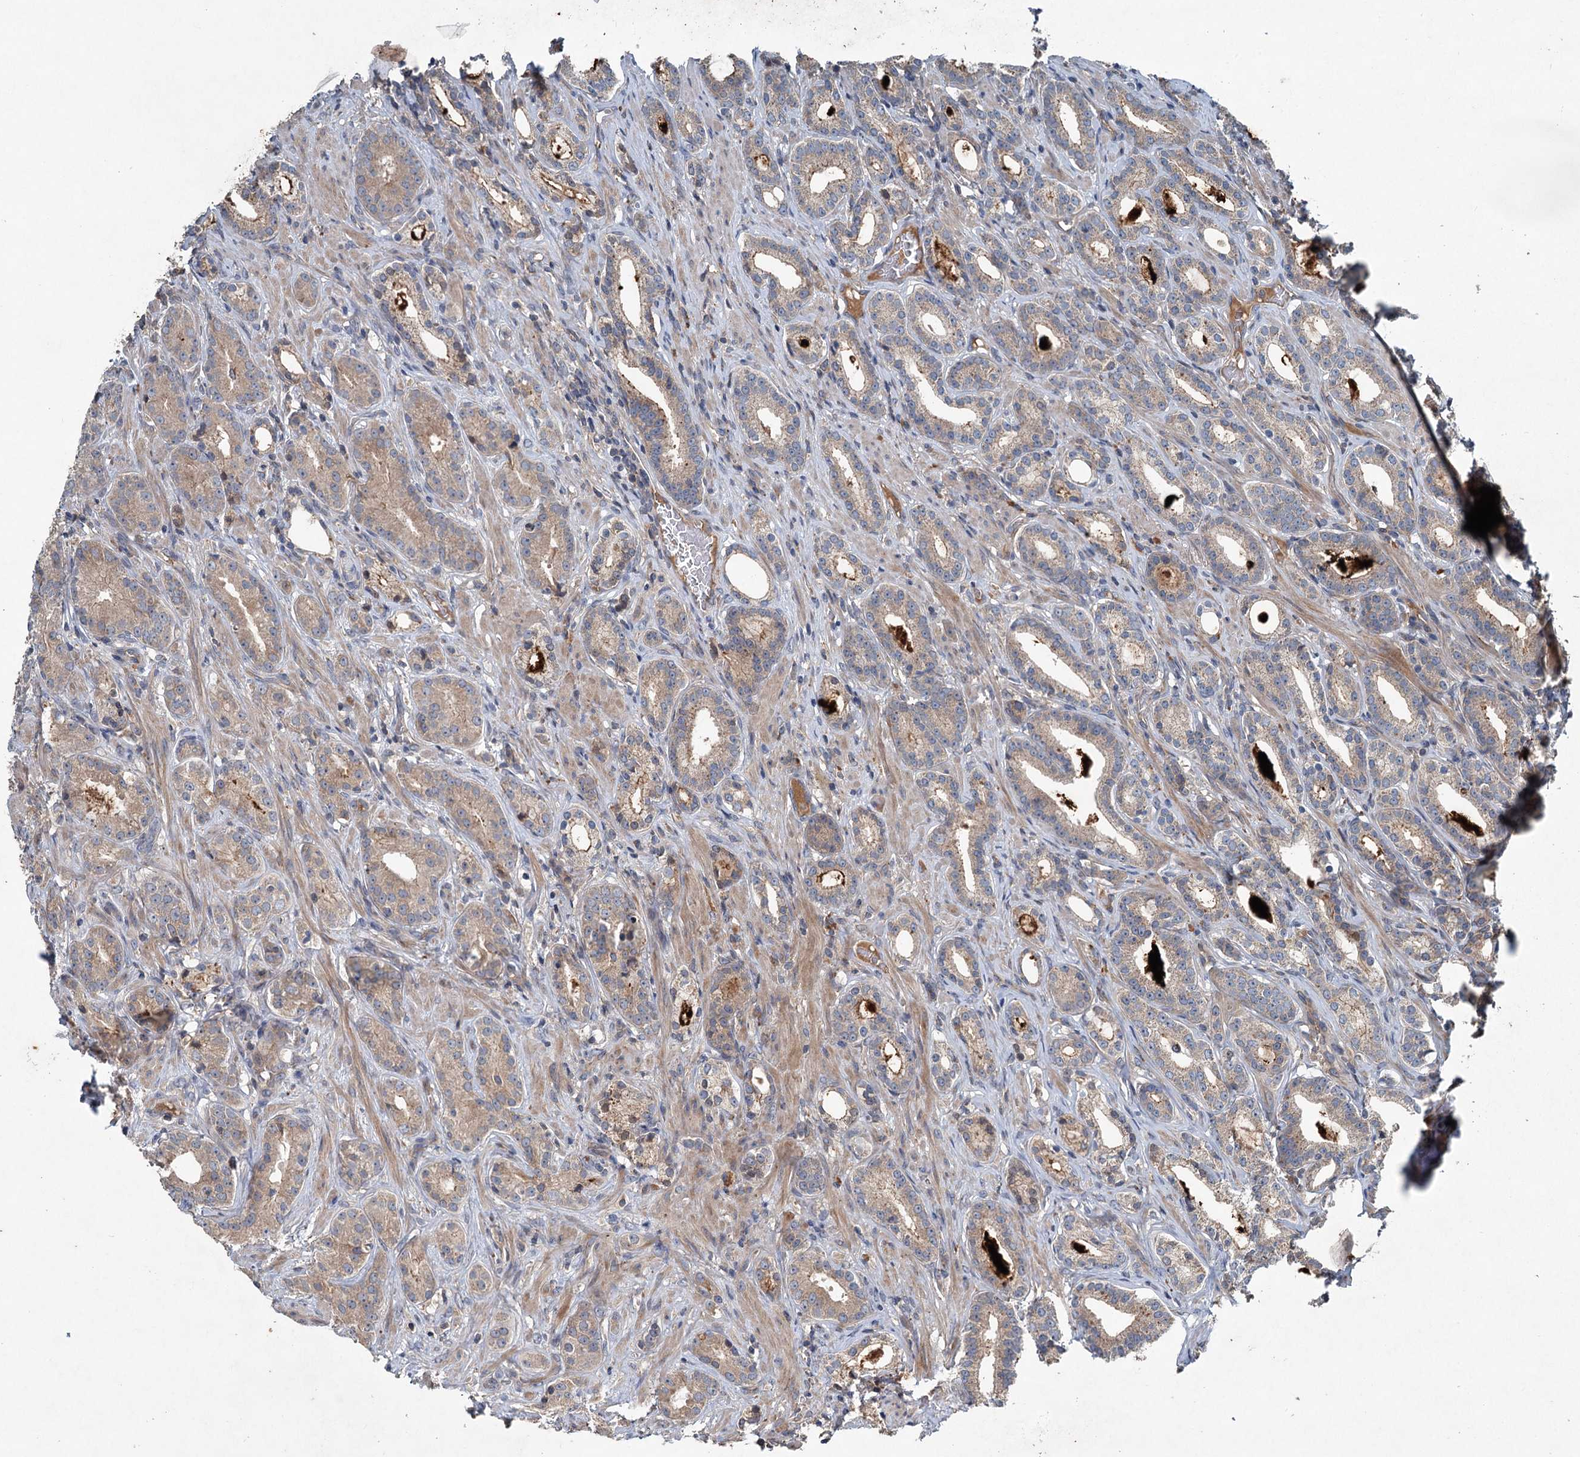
{"staining": {"intensity": "weak", "quantity": ">75%", "location": "cytoplasmic/membranous"}, "tissue": "prostate cancer", "cell_type": "Tumor cells", "image_type": "cancer", "snomed": [{"axis": "morphology", "description": "Adenocarcinoma, Low grade"}, {"axis": "topography", "description": "Prostate"}], "caption": "IHC histopathology image of neoplastic tissue: human prostate low-grade adenocarcinoma stained using immunohistochemistry demonstrates low levels of weak protein expression localized specifically in the cytoplasmic/membranous of tumor cells, appearing as a cytoplasmic/membranous brown color.", "gene": "TAPBPL", "patient": {"sex": "male", "age": 71}}